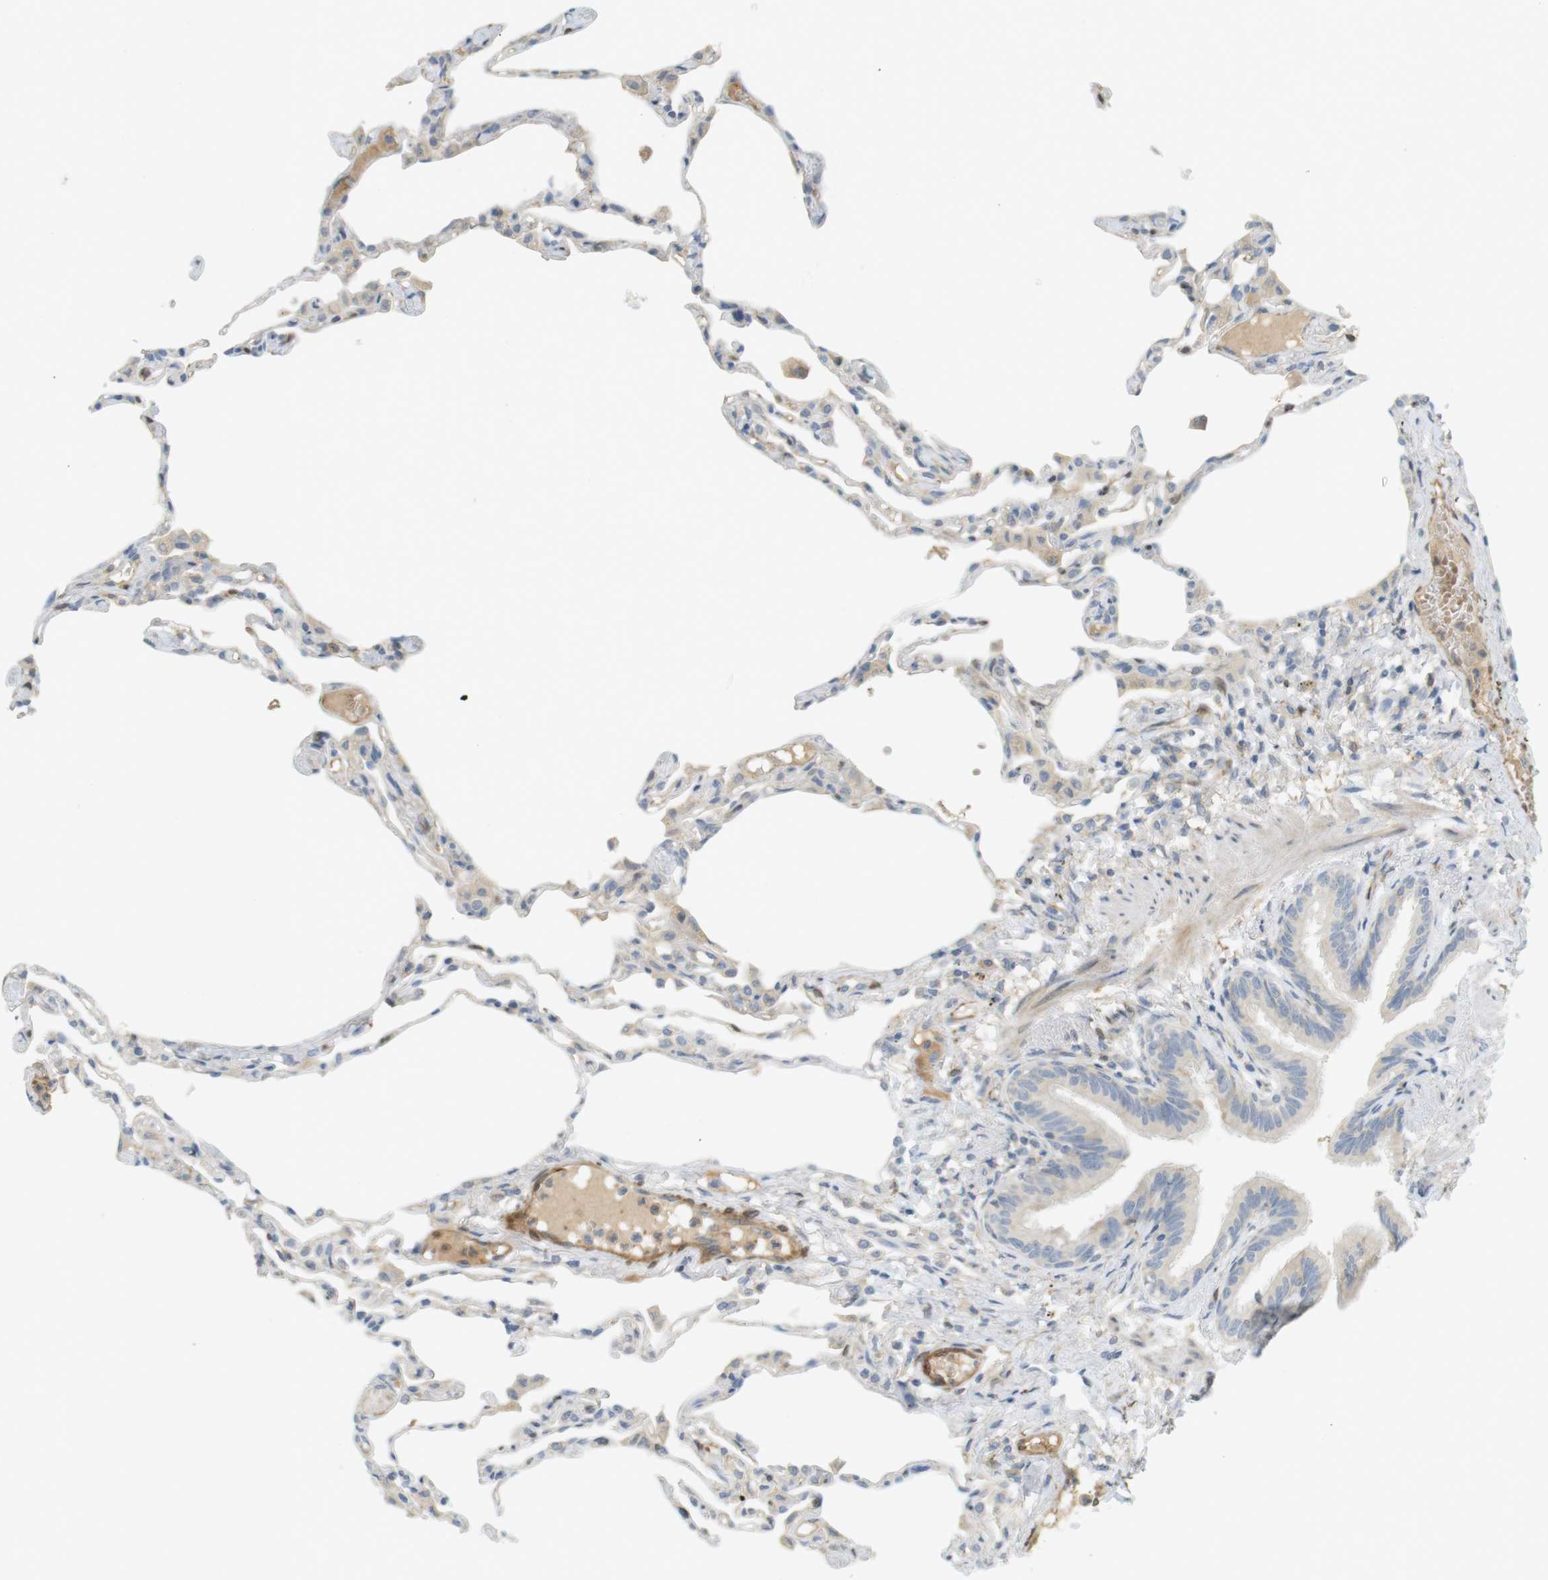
{"staining": {"intensity": "weak", "quantity": "25%-75%", "location": "cytoplasmic/membranous"}, "tissue": "lung", "cell_type": "Alveolar cells", "image_type": "normal", "snomed": [{"axis": "morphology", "description": "Normal tissue, NOS"}, {"axis": "topography", "description": "Lung"}], "caption": "An image of human lung stained for a protein reveals weak cytoplasmic/membranous brown staining in alveolar cells.", "gene": "PDE3A", "patient": {"sex": "female", "age": 49}}